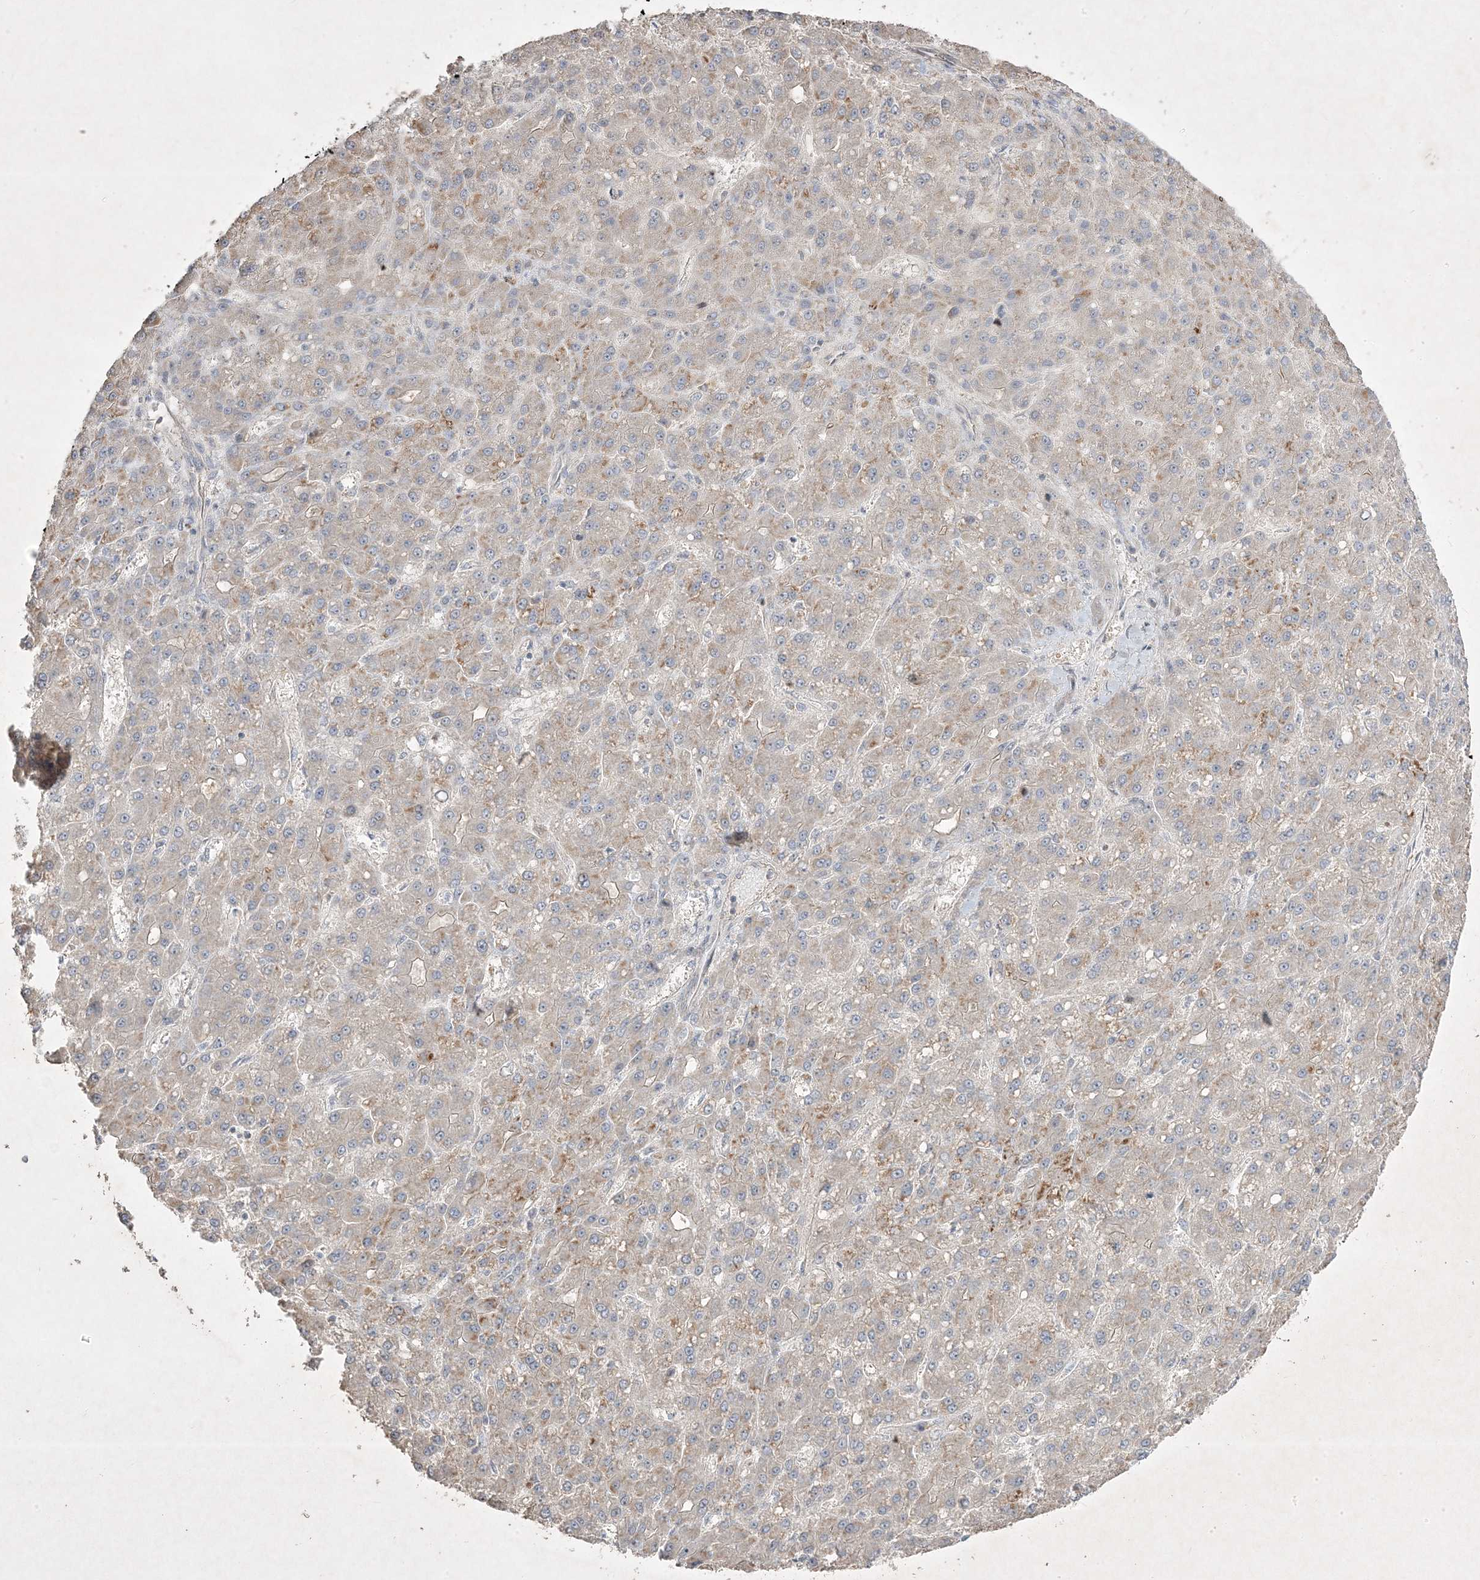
{"staining": {"intensity": "weak", "quantity": "<25%", "location": "cytoplasmic/membranous"}, "tissue": "liver cancer", "cell_type": "Tumor cells", "image_type": "cancer", "snomed": [{"axis": "morphology", "description": "Carcinoma, Hepatocellular, NOS"}, {"axis": "topography", "description": "Liver"}], "caption": "Immunohistochemistry micrograph of liver cancer (hepatocellular carcinoma) stained for a protein (brown), which demonstrates no expression in tumor cells.", "gene": "RGL4", "patient": {"sex": "male", "age": 67}}